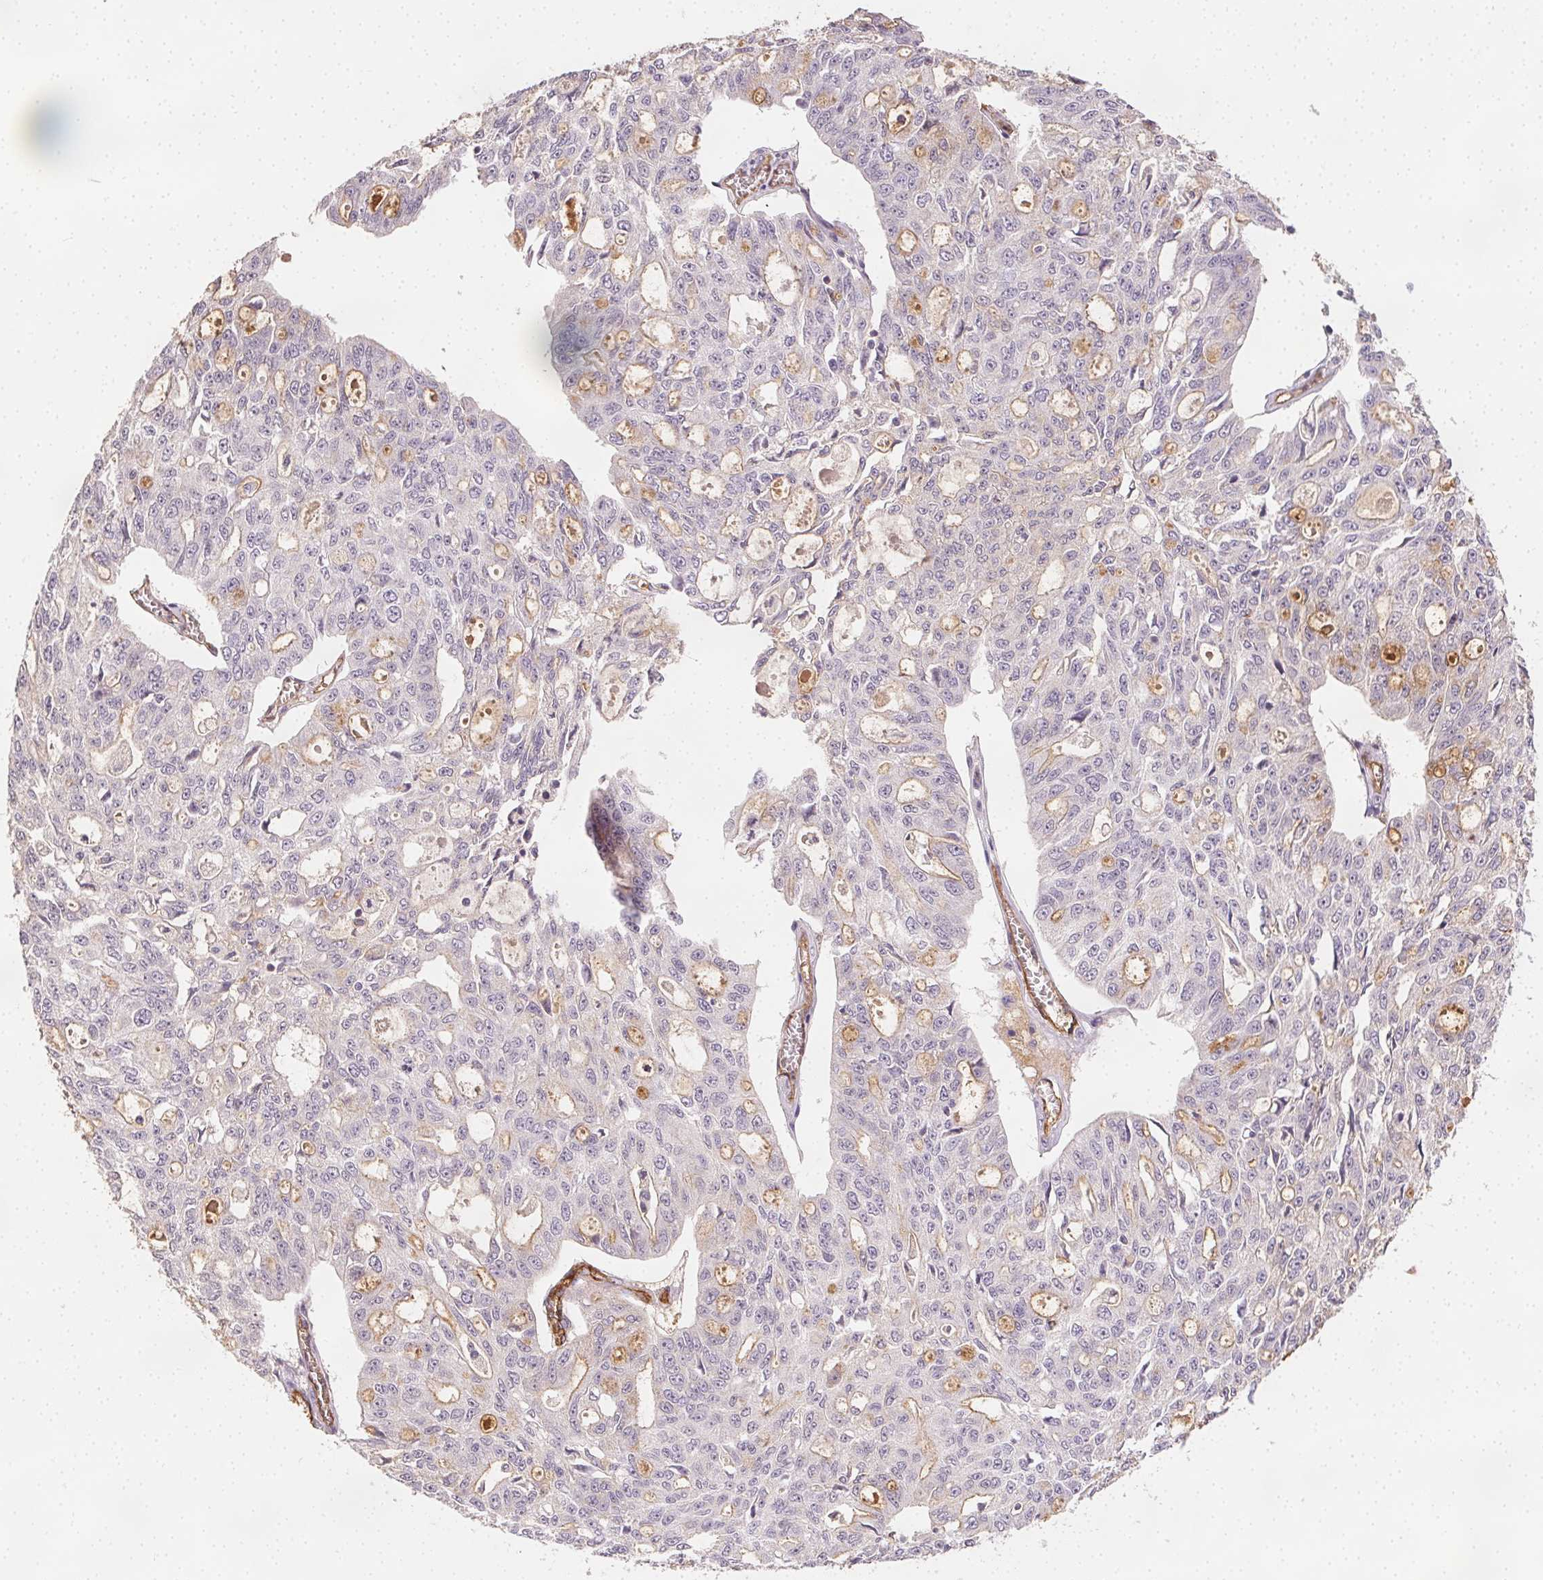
{"staining": {"intensity": "moderate", "quantity": "<25%", "location": "cytoplasmic/membranous"}, "tissue": "ovarian cancer", "cell_type": "Tumor cells", "image_type": "cancer", "snomed": [{"axis": "morphology", "description": "Carcinoma, endometroid"}, {"axis": "topography", "description": "Ovary"}], "caption": "A brown stain highlights moderate cytoplasmic/membranous staining of a protein in human endometroid carcinoma (ovarian) tumor cells. (Stains: DAB (3,3'-diaminobenzidine) in brown, nuclei in blue, Microscopy: brightfield microscopy at high magnification).", "gene": "PODXL", "patient": {"sex": "female", "age": 65}}